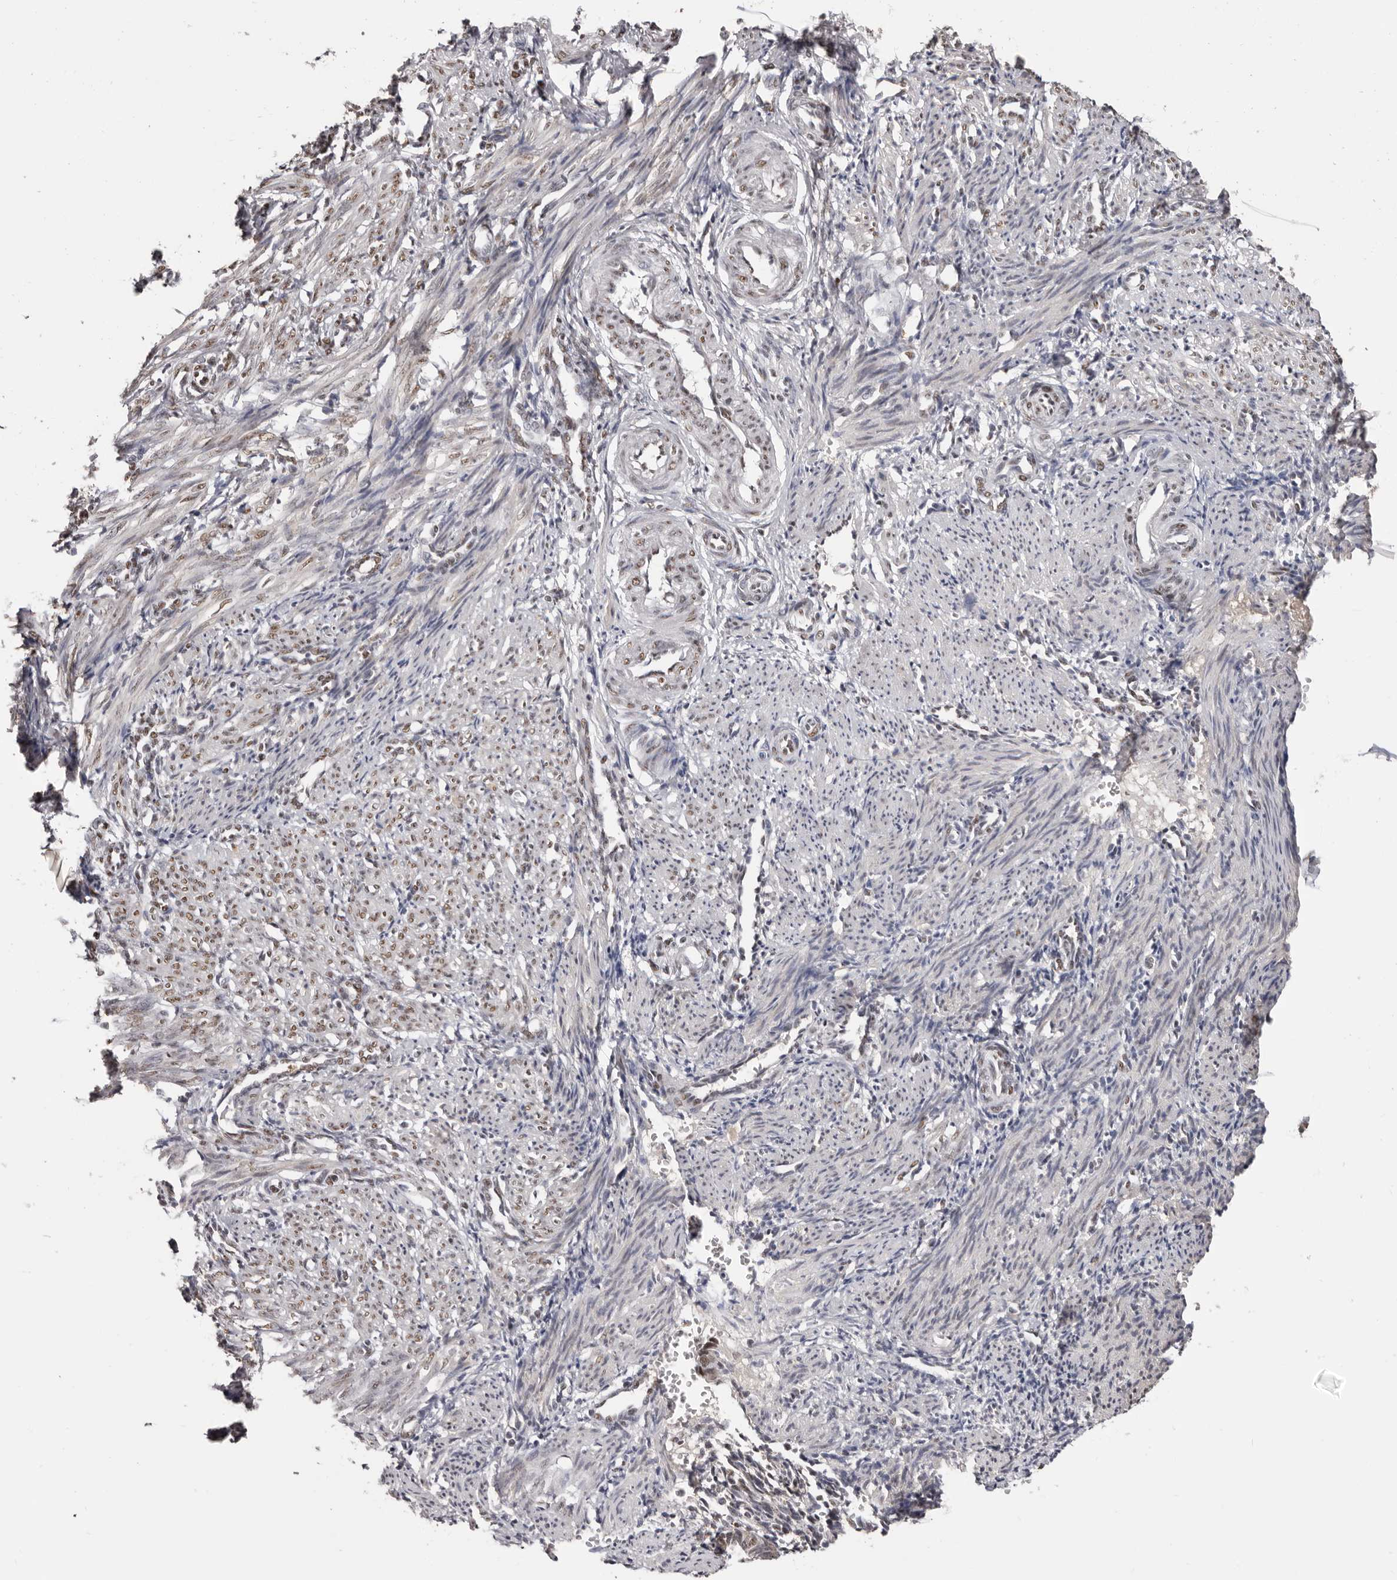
{"staining": {"intensity": "weak", "quantity": "25%-75%", "location": "nuclear"}, "tissue": "smooth muscle", "cell_type": "Smooth muscle cells", "image_type": "normal", "snomed": [{"axis": "morphology", "description": "Normal tissue, NOS"}, {"axis": "topography", "description": "Endometrium"}], "caption": "Immunohistochemical staining of benign human smooth muscle exhibits 25%-75% levels of weak nuclear protein positivity in about 25%-75% of smooth muscle cells. (brown staining indicates protein expression, while blue staining denotes nuclei).", "gene": "SCAF4", "patient": {"sex": "female", "age": 33}}